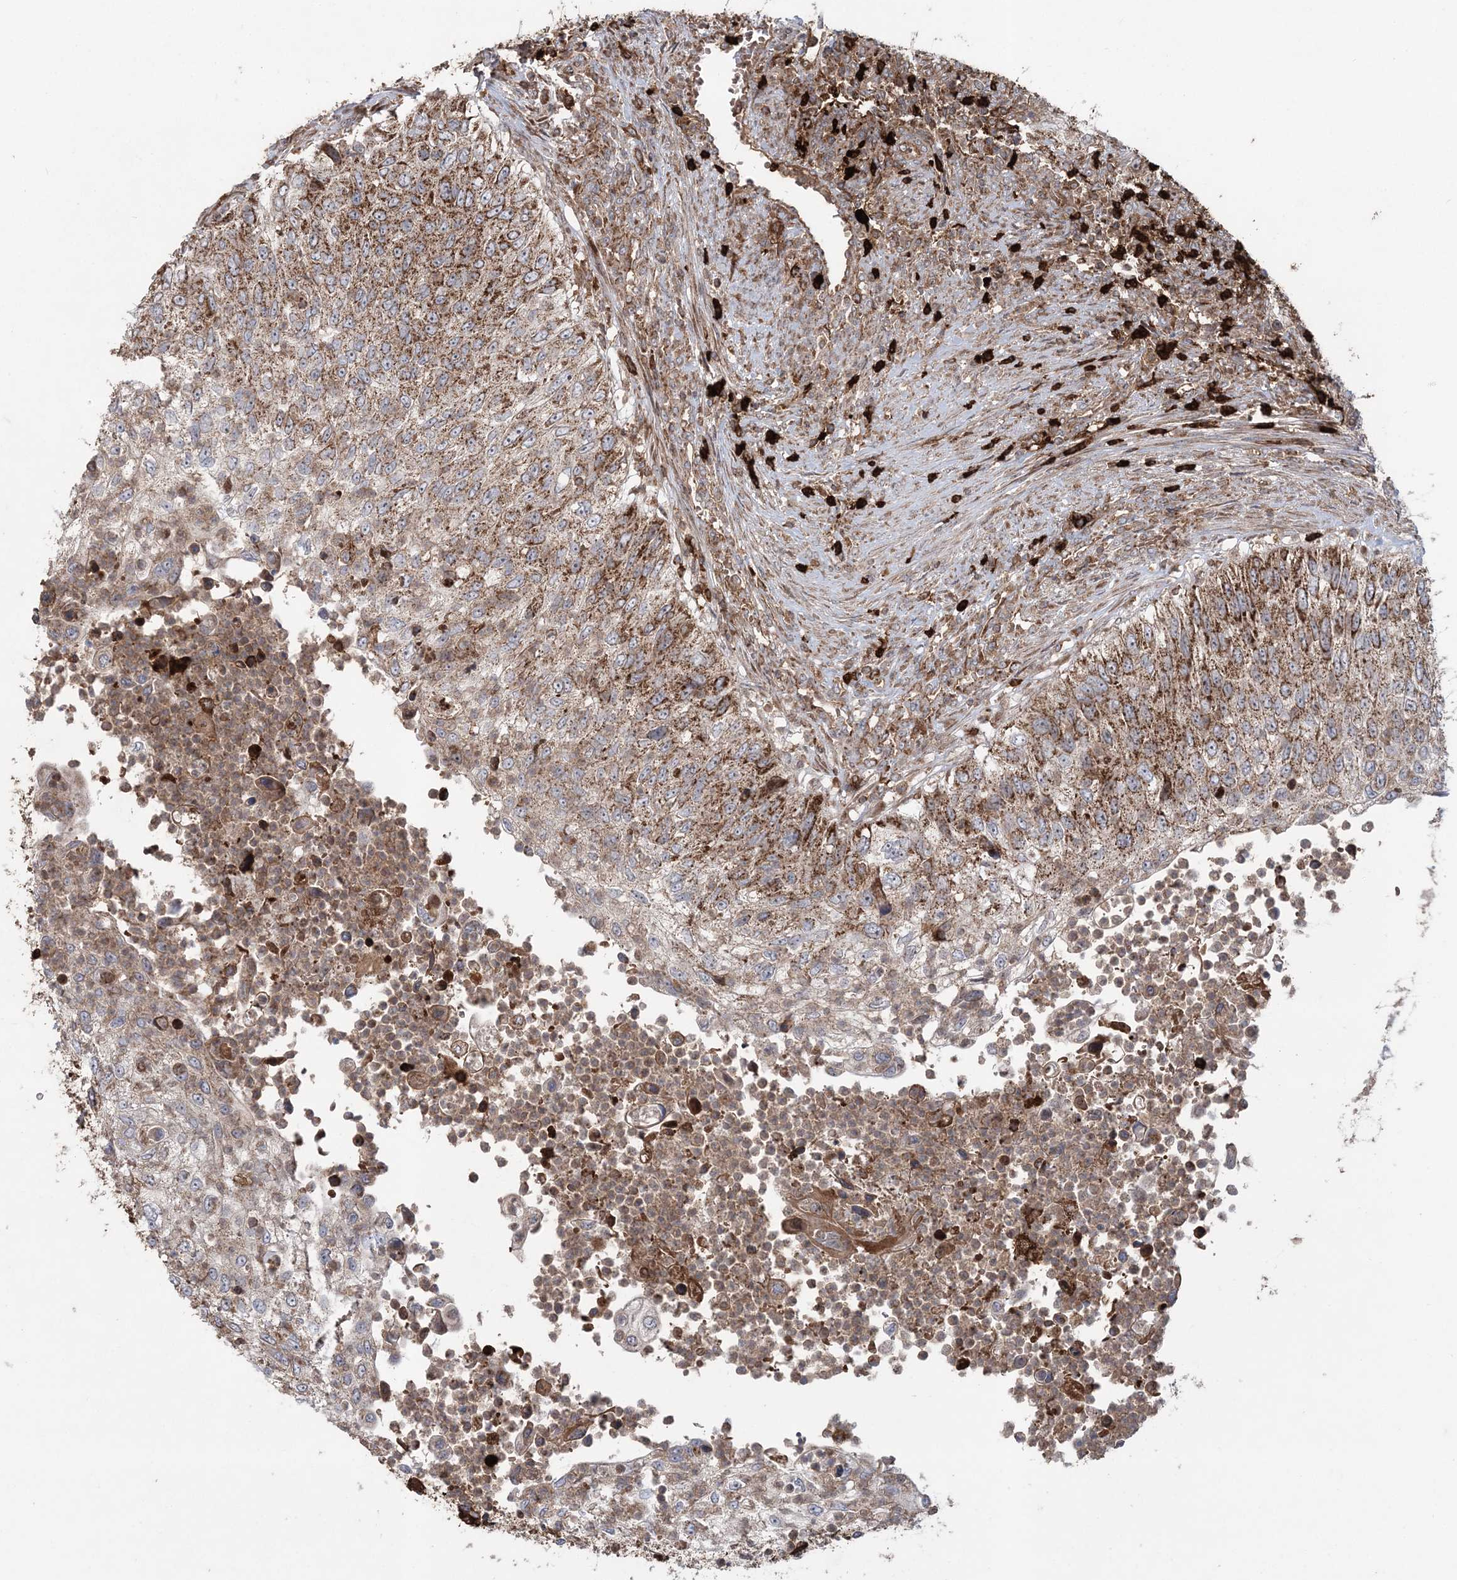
{"staining": {"intensity": "moderate", "quantity": ">75%", "location": "cytoplasmic/membranous"}, "tissue": "urothelial cancer", "cell_type": "Tumor cells", "image_type": "cancer", "snomed": [{"axis": "morphology", "description": "Urothelial carcinoma, High grade"}, {"axis": "topography", "description": "Urinary bladder"}], "caption": "DAB (3,3'-diaminobenzidine) immunohistochemical staining of urothelial cancer exhibits moderate cytoplasmic/membranous protein expression in about >75% of tumor cells. The staining was performed using DAB (3,3'-diaminobenzidine), with brown indicating positive protein expression. Nuclei are stained blue with hematoxylin.", "gene": "LRPPRC", "patient": {"sex": "female", "age": 60}}